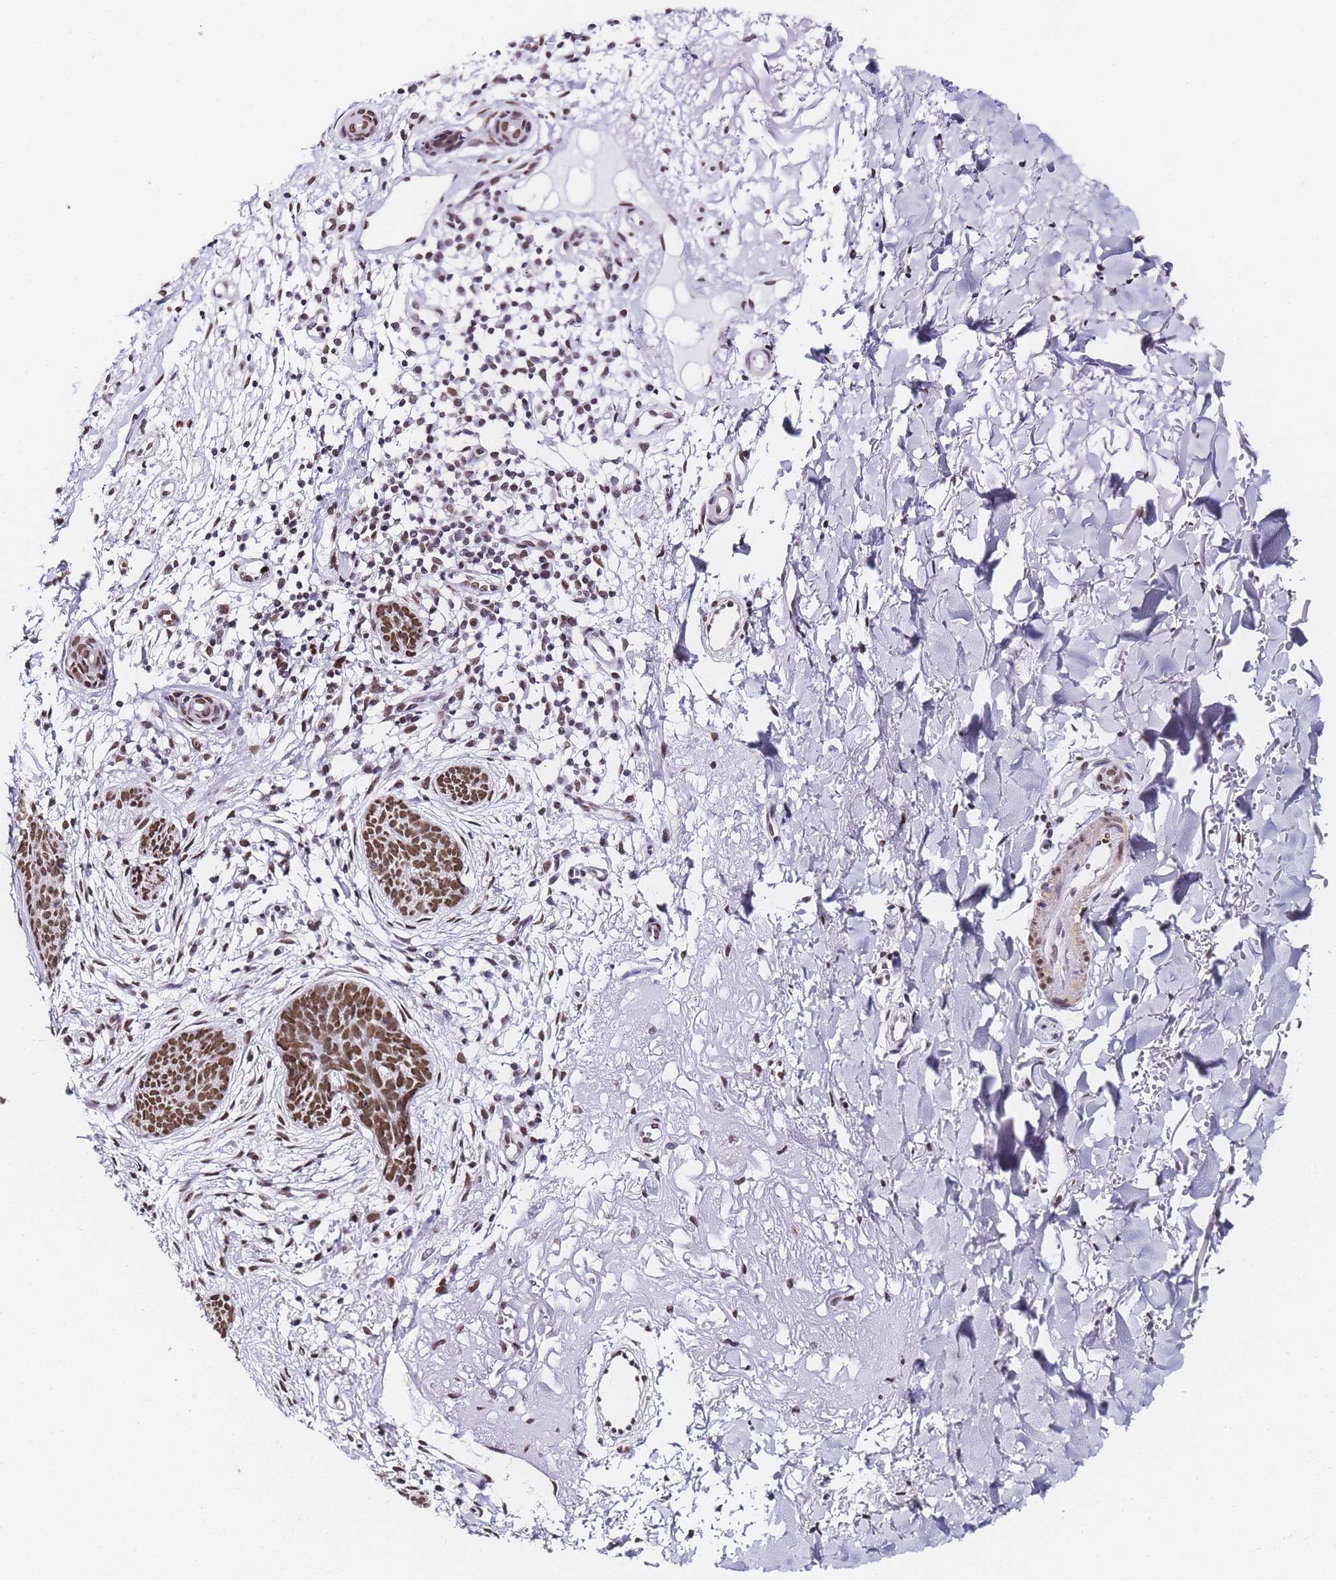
{"staining": {"intensity": "strong", "quantity": ">75%", "location": "nuclear"}, "tissue": "skin cancer", "cell_type": "Tumor cells", "image_type": "cancer", "snomed": [{"axis": "morphology", "description": "Basal cell carcinoma"}, {"axis": "topography", "description": "Skin"}], "caption": "This is an image of immunohistochemistry (IHC) staining of skin cancer, which shows strong staining in the nuclear of tumor cells.", "gene": "POLR1A", "patient": {"sex": "male", "age": 84}}